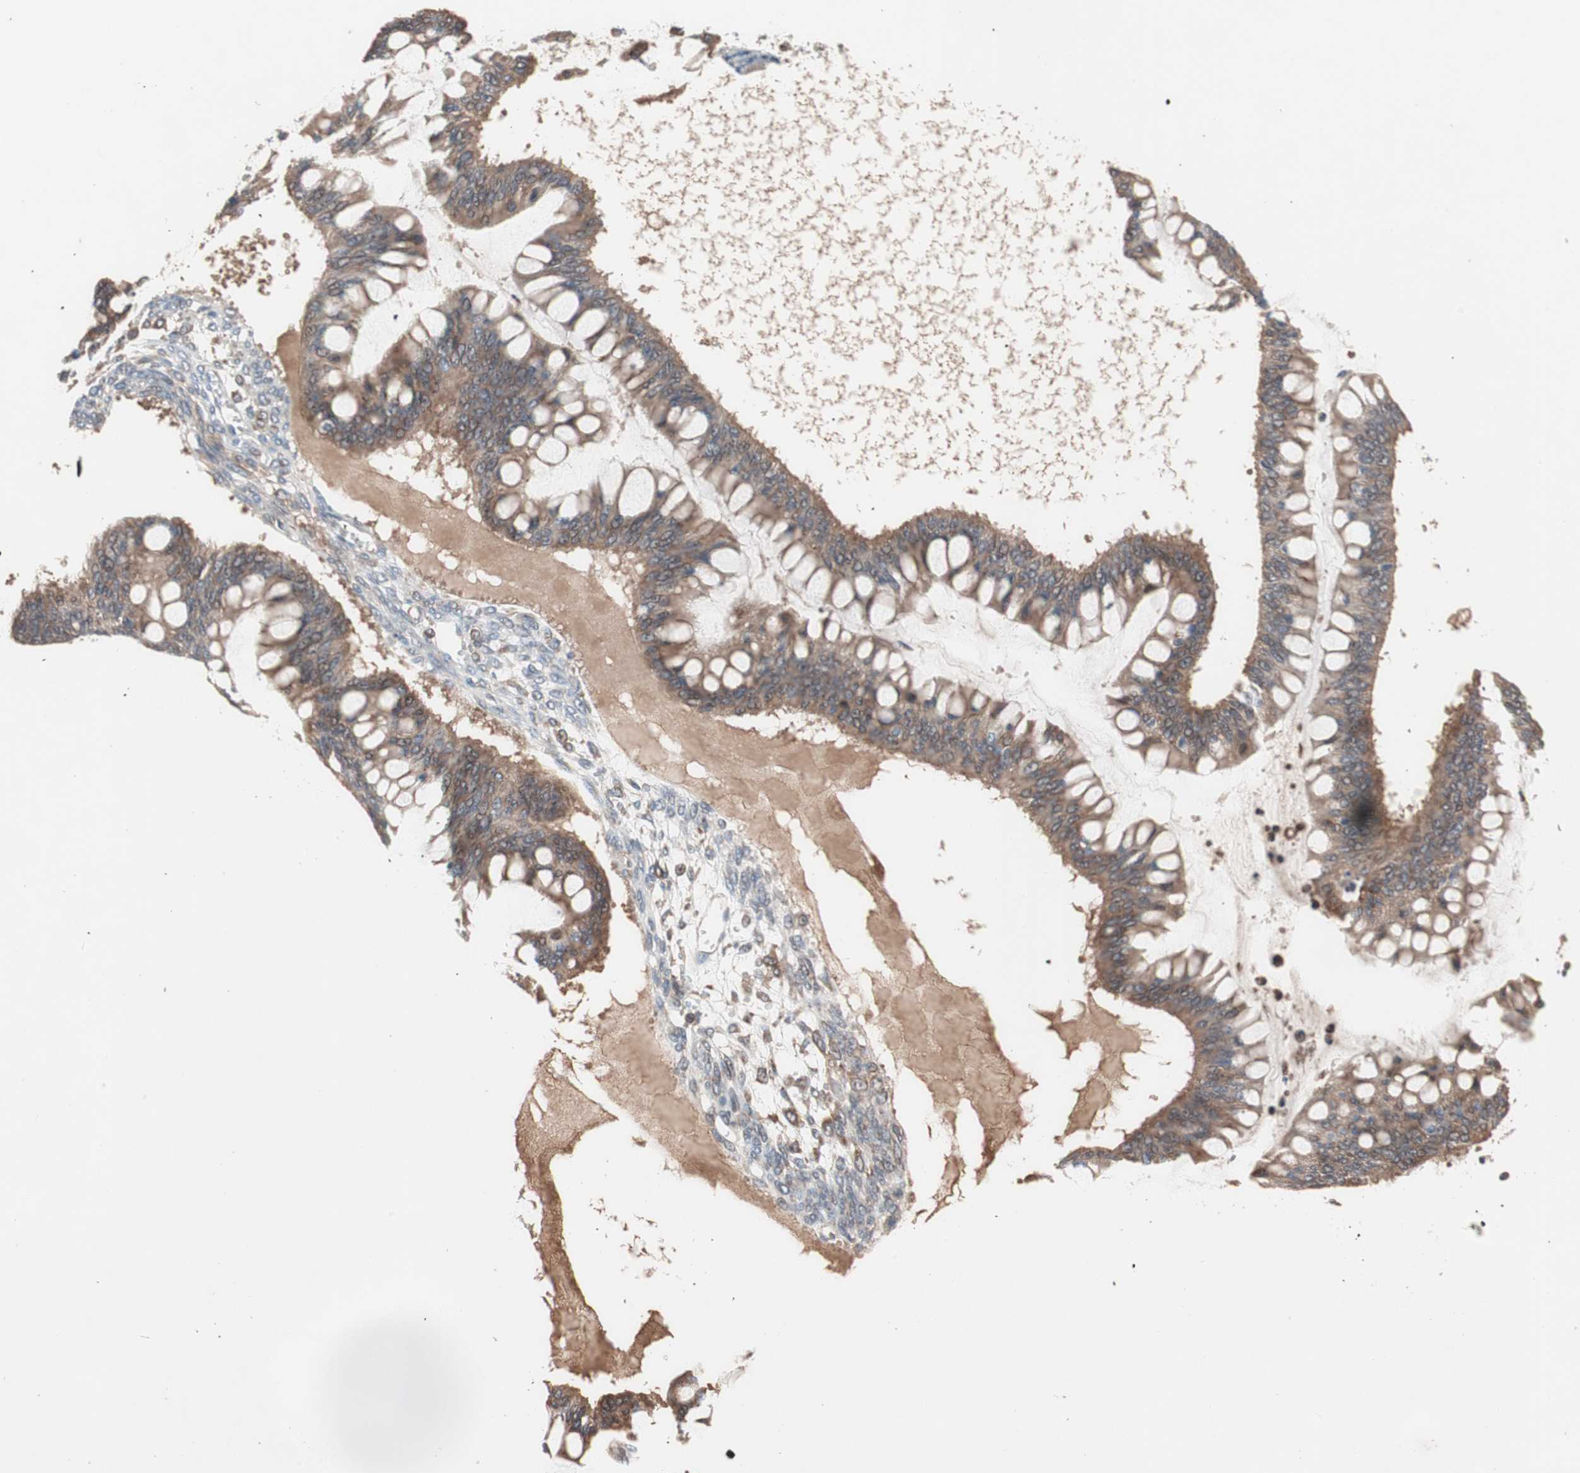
{"staining": {"intensity": "moderate", "quantity": ">75%", "location": "cytoplasmic/membranous"}, "tissue": "ovarian cancer", "cell_type": "Tumor cells", "image_type": "cancer", "snomed": [{"axis": "morphology", "description": "Cystadenocarcinoma, mucinous, NOS"}, {"axis": "topography", "description": "Ovary"}], "caption": "This histopathology image exhibits immunohistochemistry staining of ovarian cancer (mucinous cystadenocarcinoma), with medium moderate cytoplasmic/membranous expression in approximately >75% of tumor cells.", "gene": "HMBS", "patient": {"sex": "female", "age": 73}}